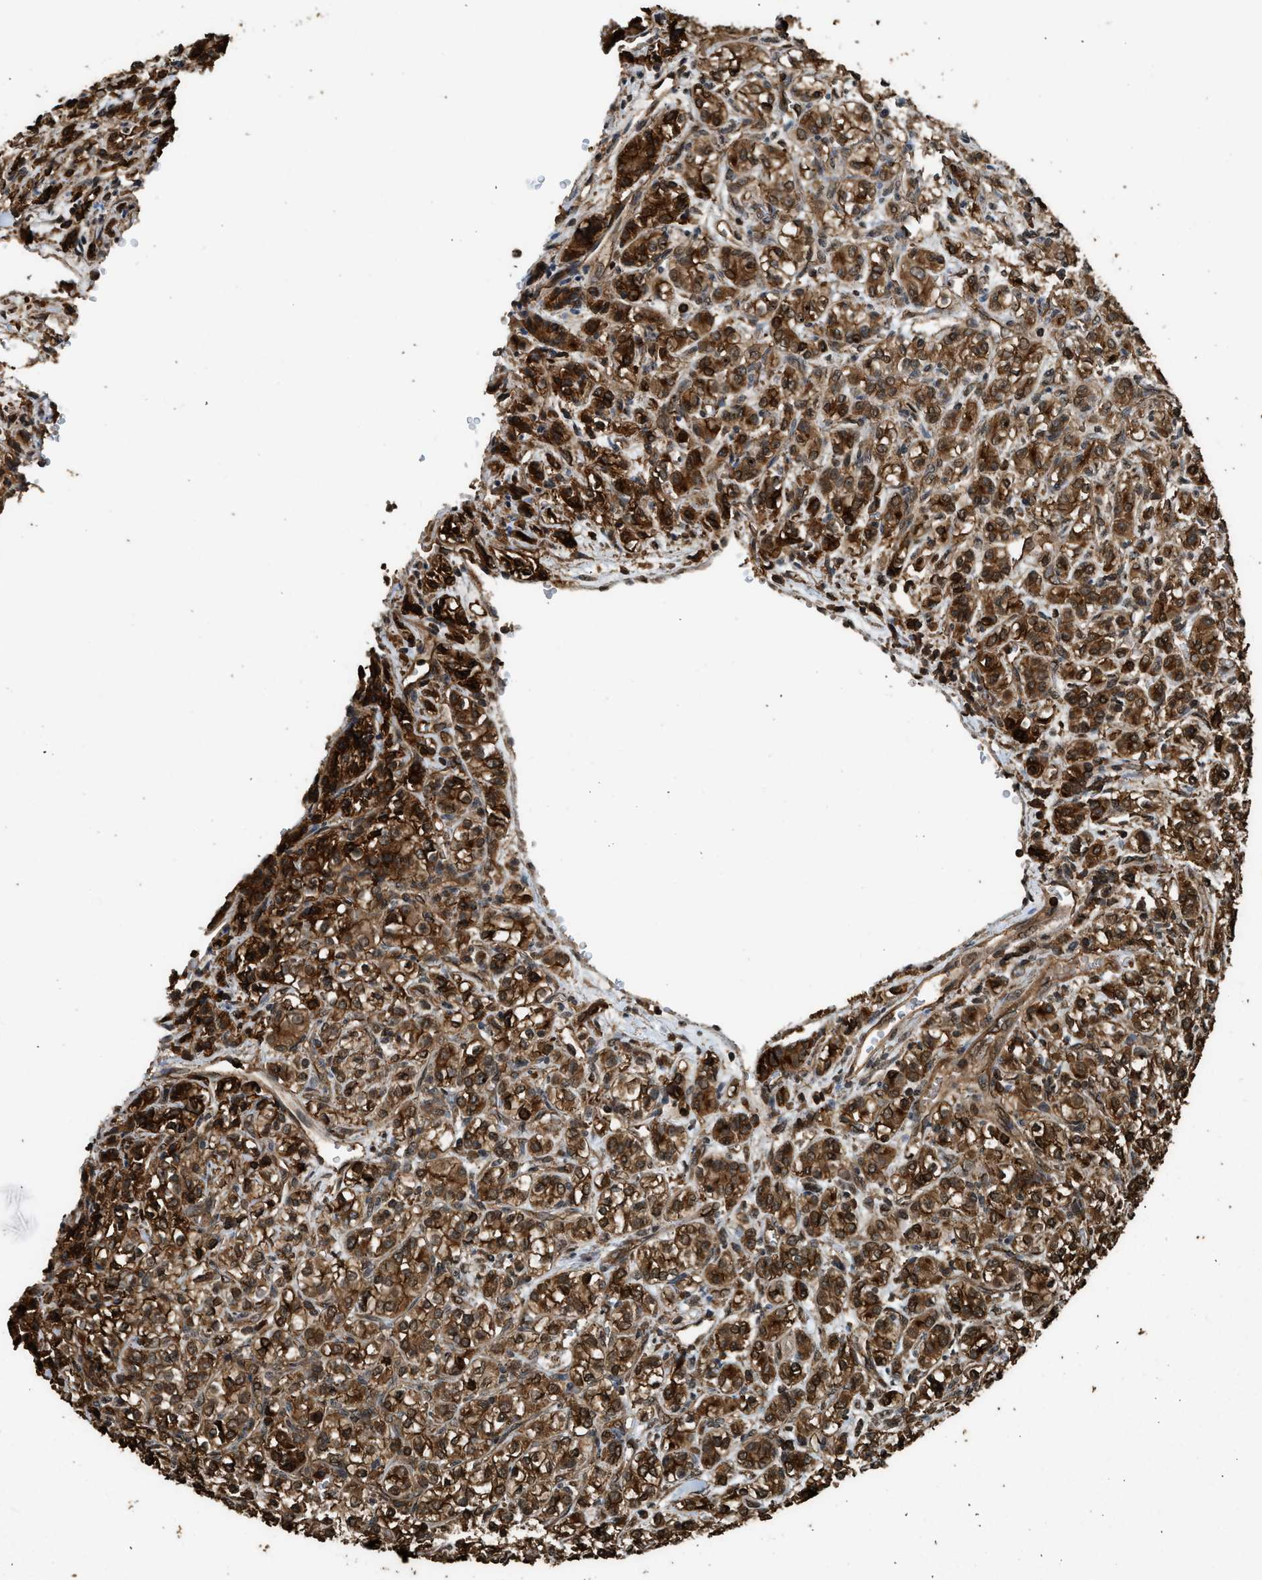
{"staining": {"intensity": "strong", "quantity": ">75%", "location": "cytoplasmic/membranous,nuclear"}, "tissue": "renal cancer", "cell_type": "Tumor cells", "image_type": "cancer", "snomed": [{"axis": "morphology", "description": "Adenocarcinoma, NOS"}, {"axis": "topography", "description": "Kidney"}], "caption": "Approximately >75% of tumor cells in human adenocarcinoma (renal) demonstrate strong cytoplasmic/membranous and nuclear protein positivity as visualized by brown immunohistochemical staining.", "gene": "MYBL2", "patient": {"sex": "male", "age": 77}}